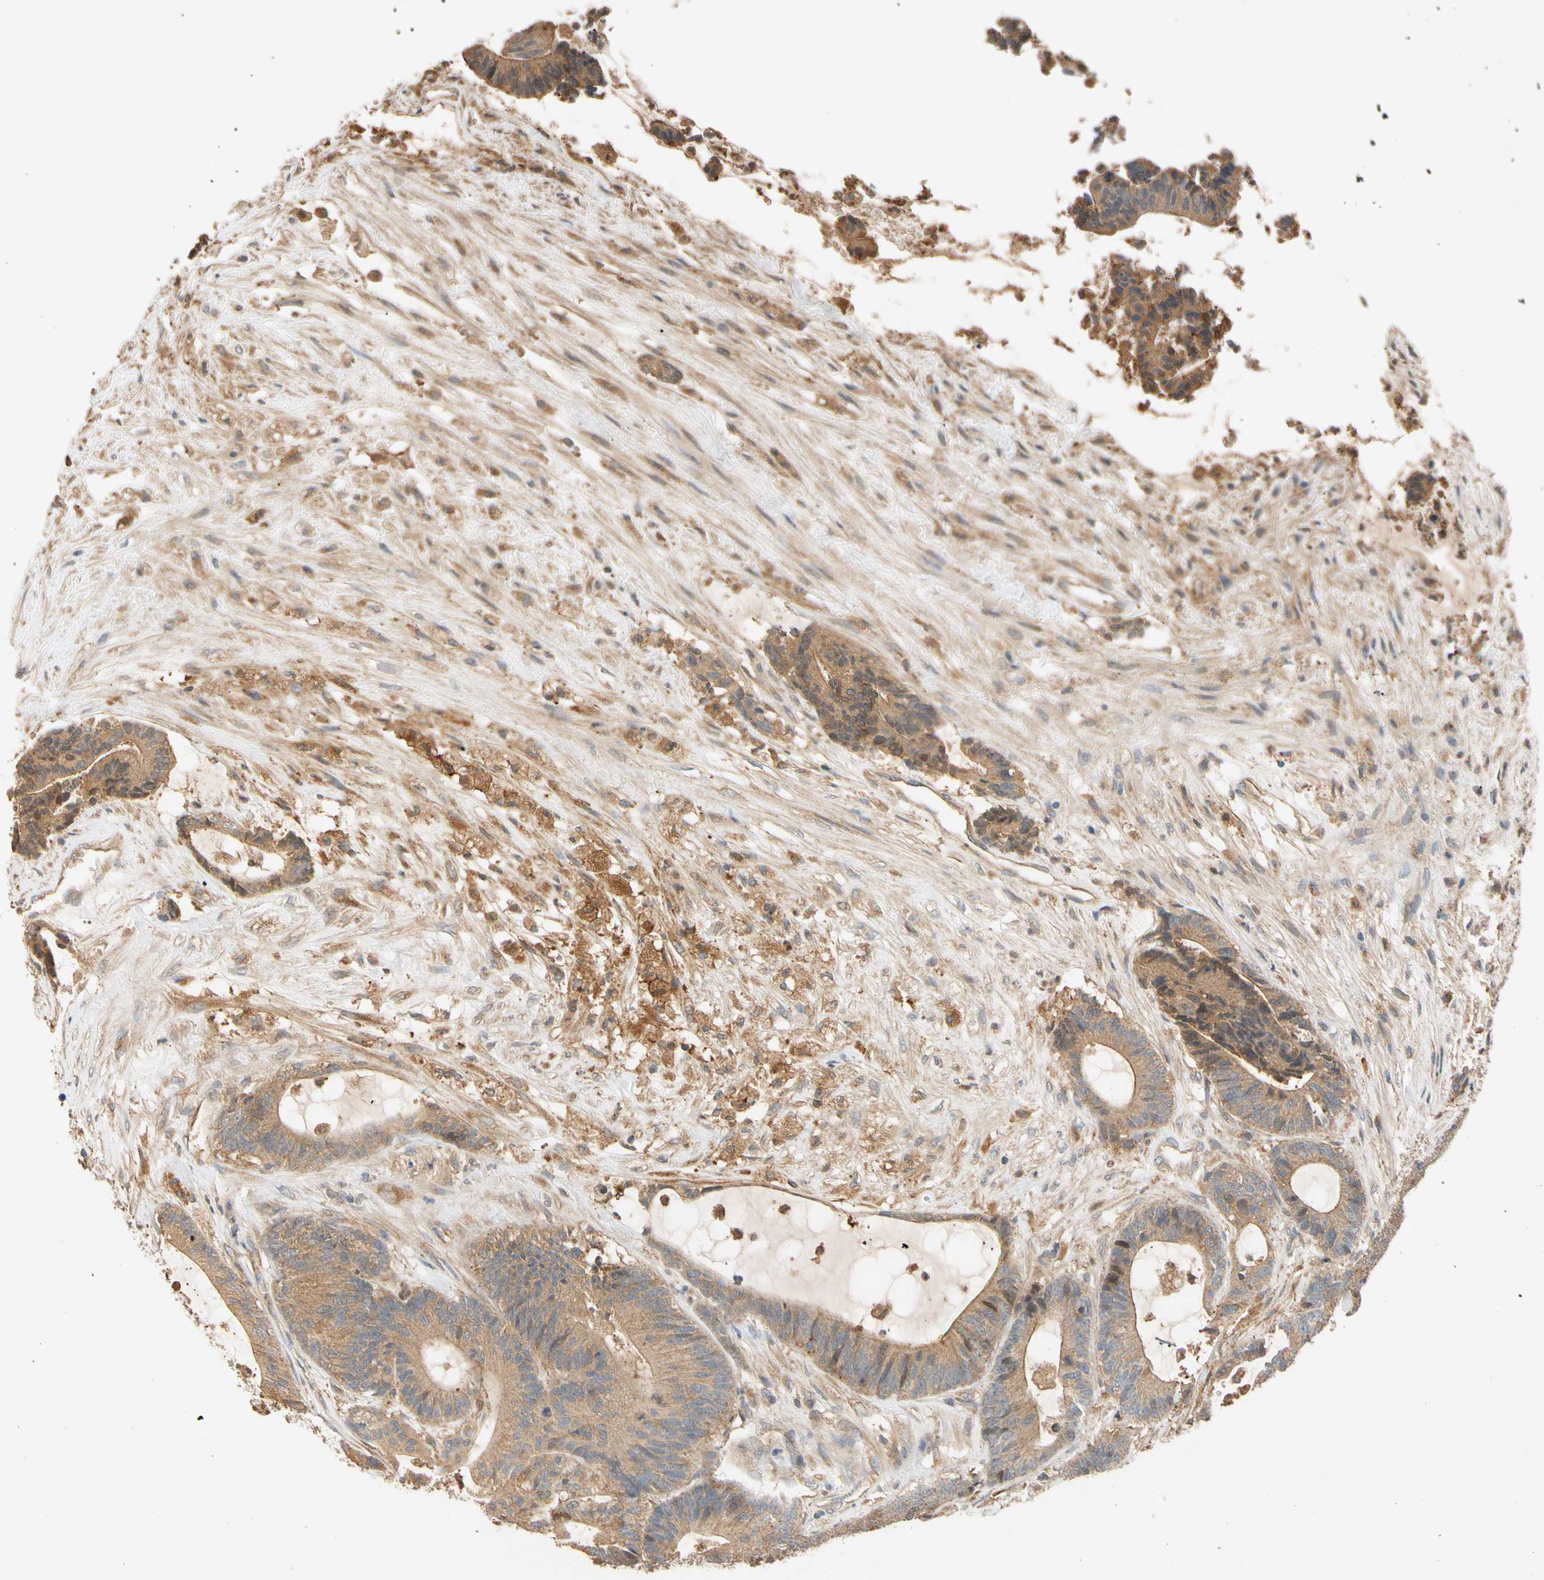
{"staining": {"intensity": "moderate", "quantity": ">75%", "location": "cytoplasmic/membranous"}, "tissue": "colorectal cancer", "cell_type": "Tumor cells", "image_type": "cancer", "snomed": [{"axis": "morphology", "description": "Adenocarcinoma, NOS"}, {"axis": "topography", "description": "Colon"}], "caption": "This is an image of immunohistochemistry staining of colorectal adenocarcinoma, which shows moderate staining in the cytoplasmic/membranous of tumor cells.", "gene": "USP46", "patient": {"sex": "female", "age": 84}}